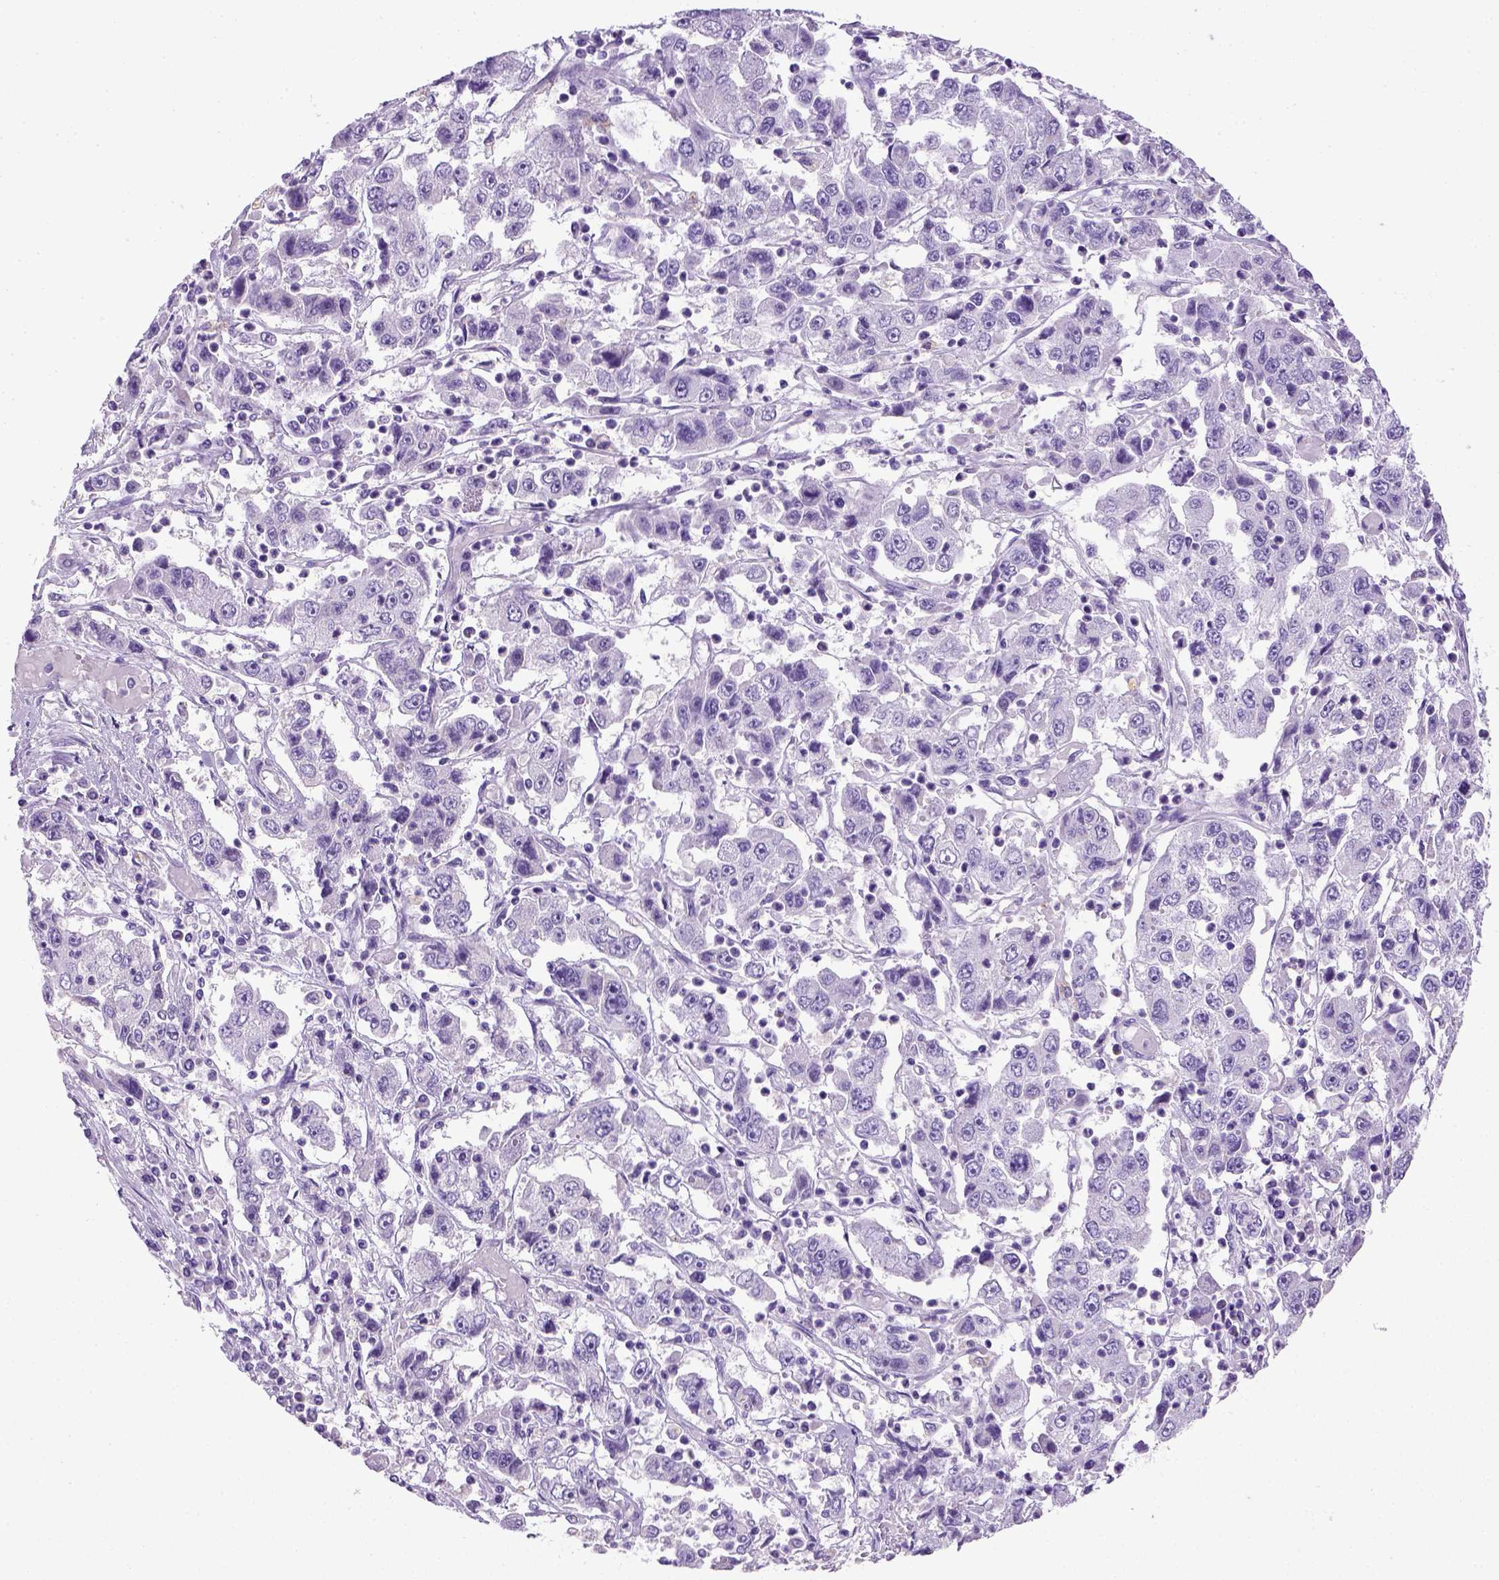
{"staining": {"intensity": "negative", "quantity": "none", "location": "none"}, "tissue": "cervical cancer", "cell_type": "Tumor cells", "image_type": "cancer", "snomed": [{"axis": "morphology", "description": "Squamous cell carcinoma, NOS"}, {"axis": "topography", "description": "Cervix"}], "caption": "IHC of squamous cell carcinoma (cervical) exhibits no positivity in tumor cells.", "gene": "KRT71", "patient": {"sex": "female", "age": 36}}